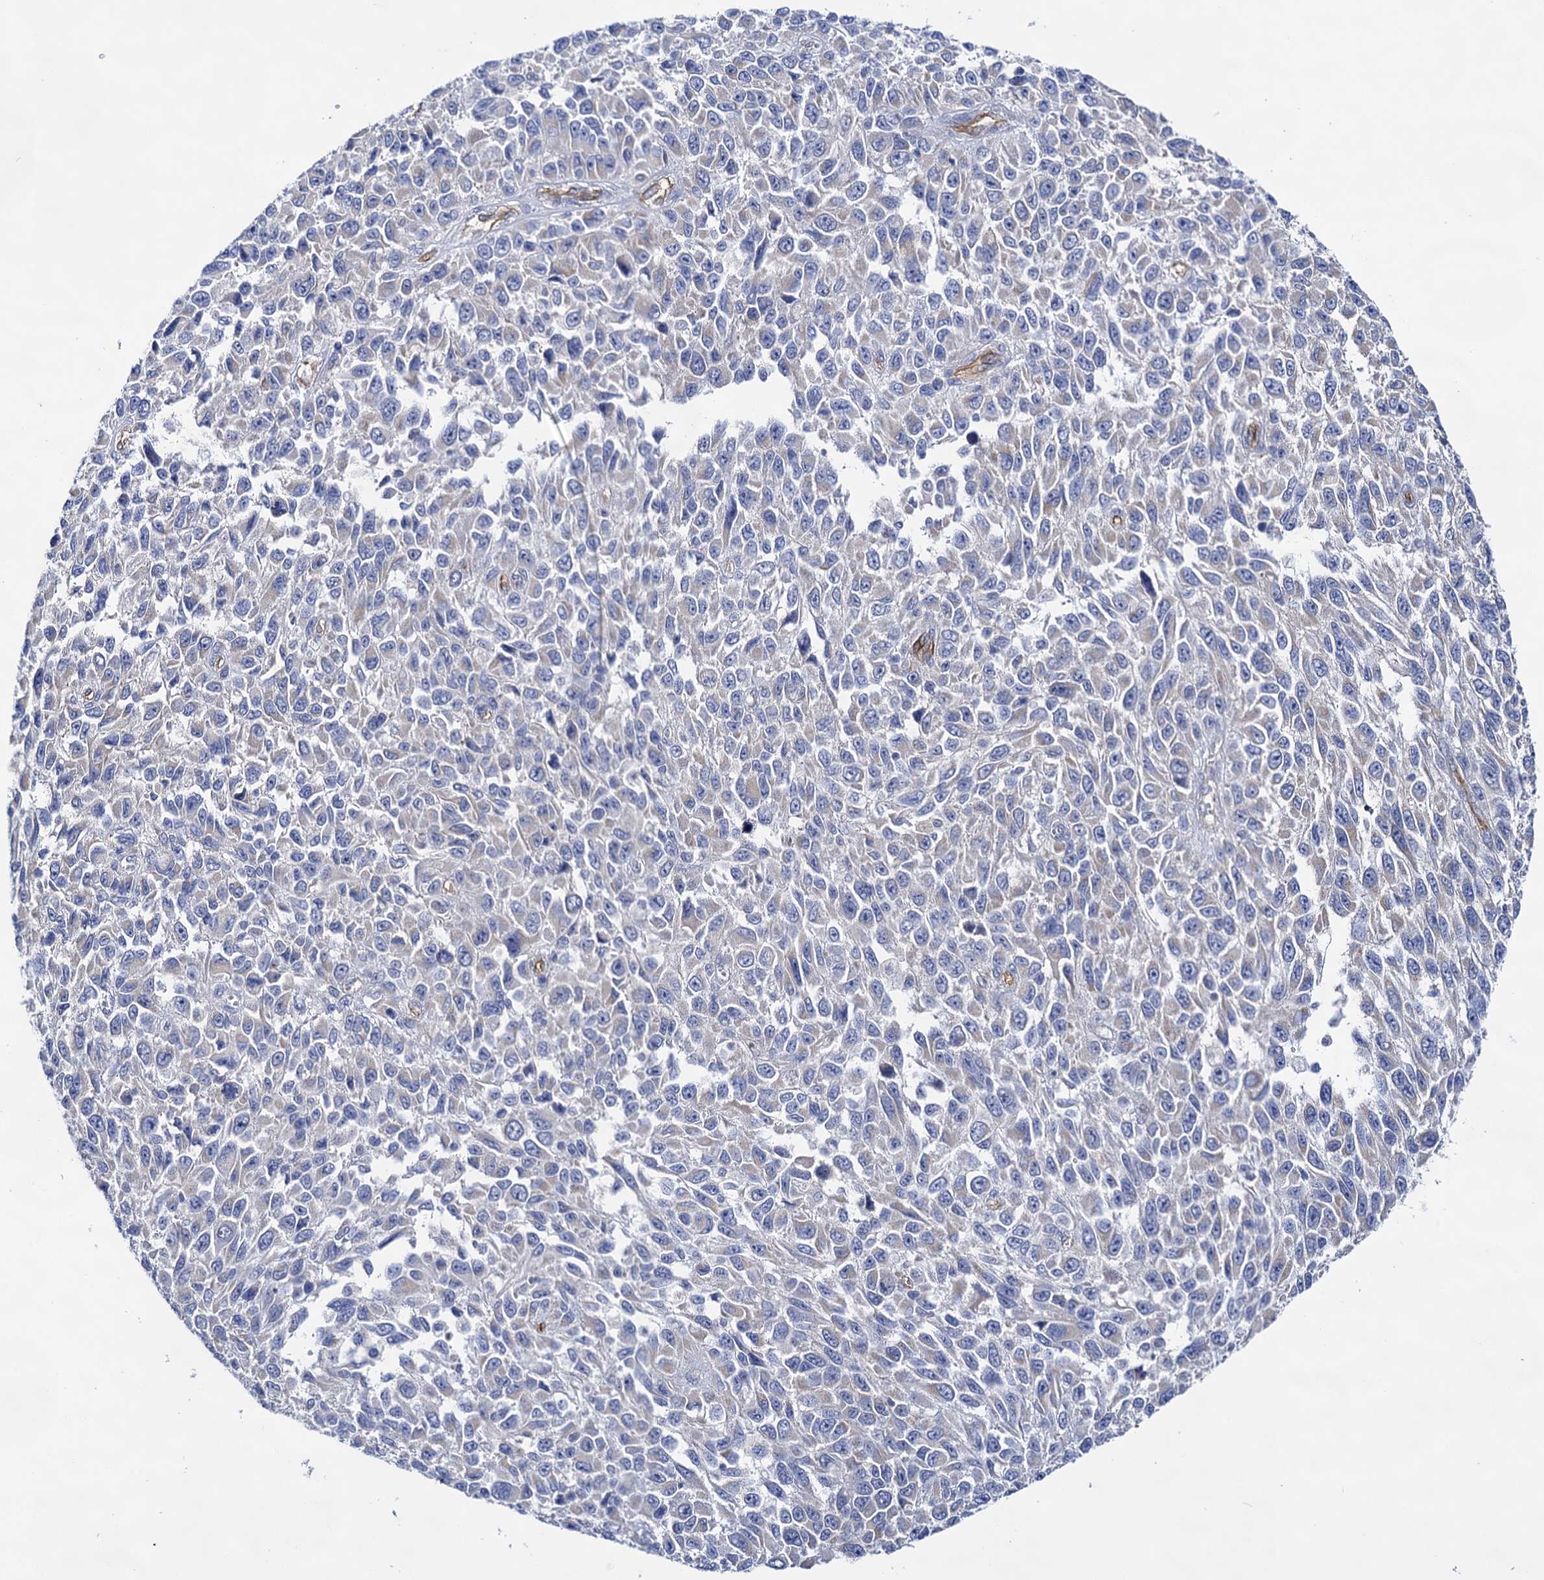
{"staining": {"intensity": "negative", "quantity": "none", "location": "none"}, "tissue": "melanoma", "cell_type": "Tumor cells", "image_type": "cancer", "snomed": [{"axis": "morphology", "description": "Normal tissue, NOS"}, {"axis": "morphology", "description": "Malignant melanoma, NOS"}, {"axis": "topography", "description": "Skin"}], "caption": "This is a histopathology image of immunohistochemistry staining of malignant melanoma, which shows no expression in tumor cells.", "gene": "ABLIM1", "patient": {"sex": "female", "age": 96}}